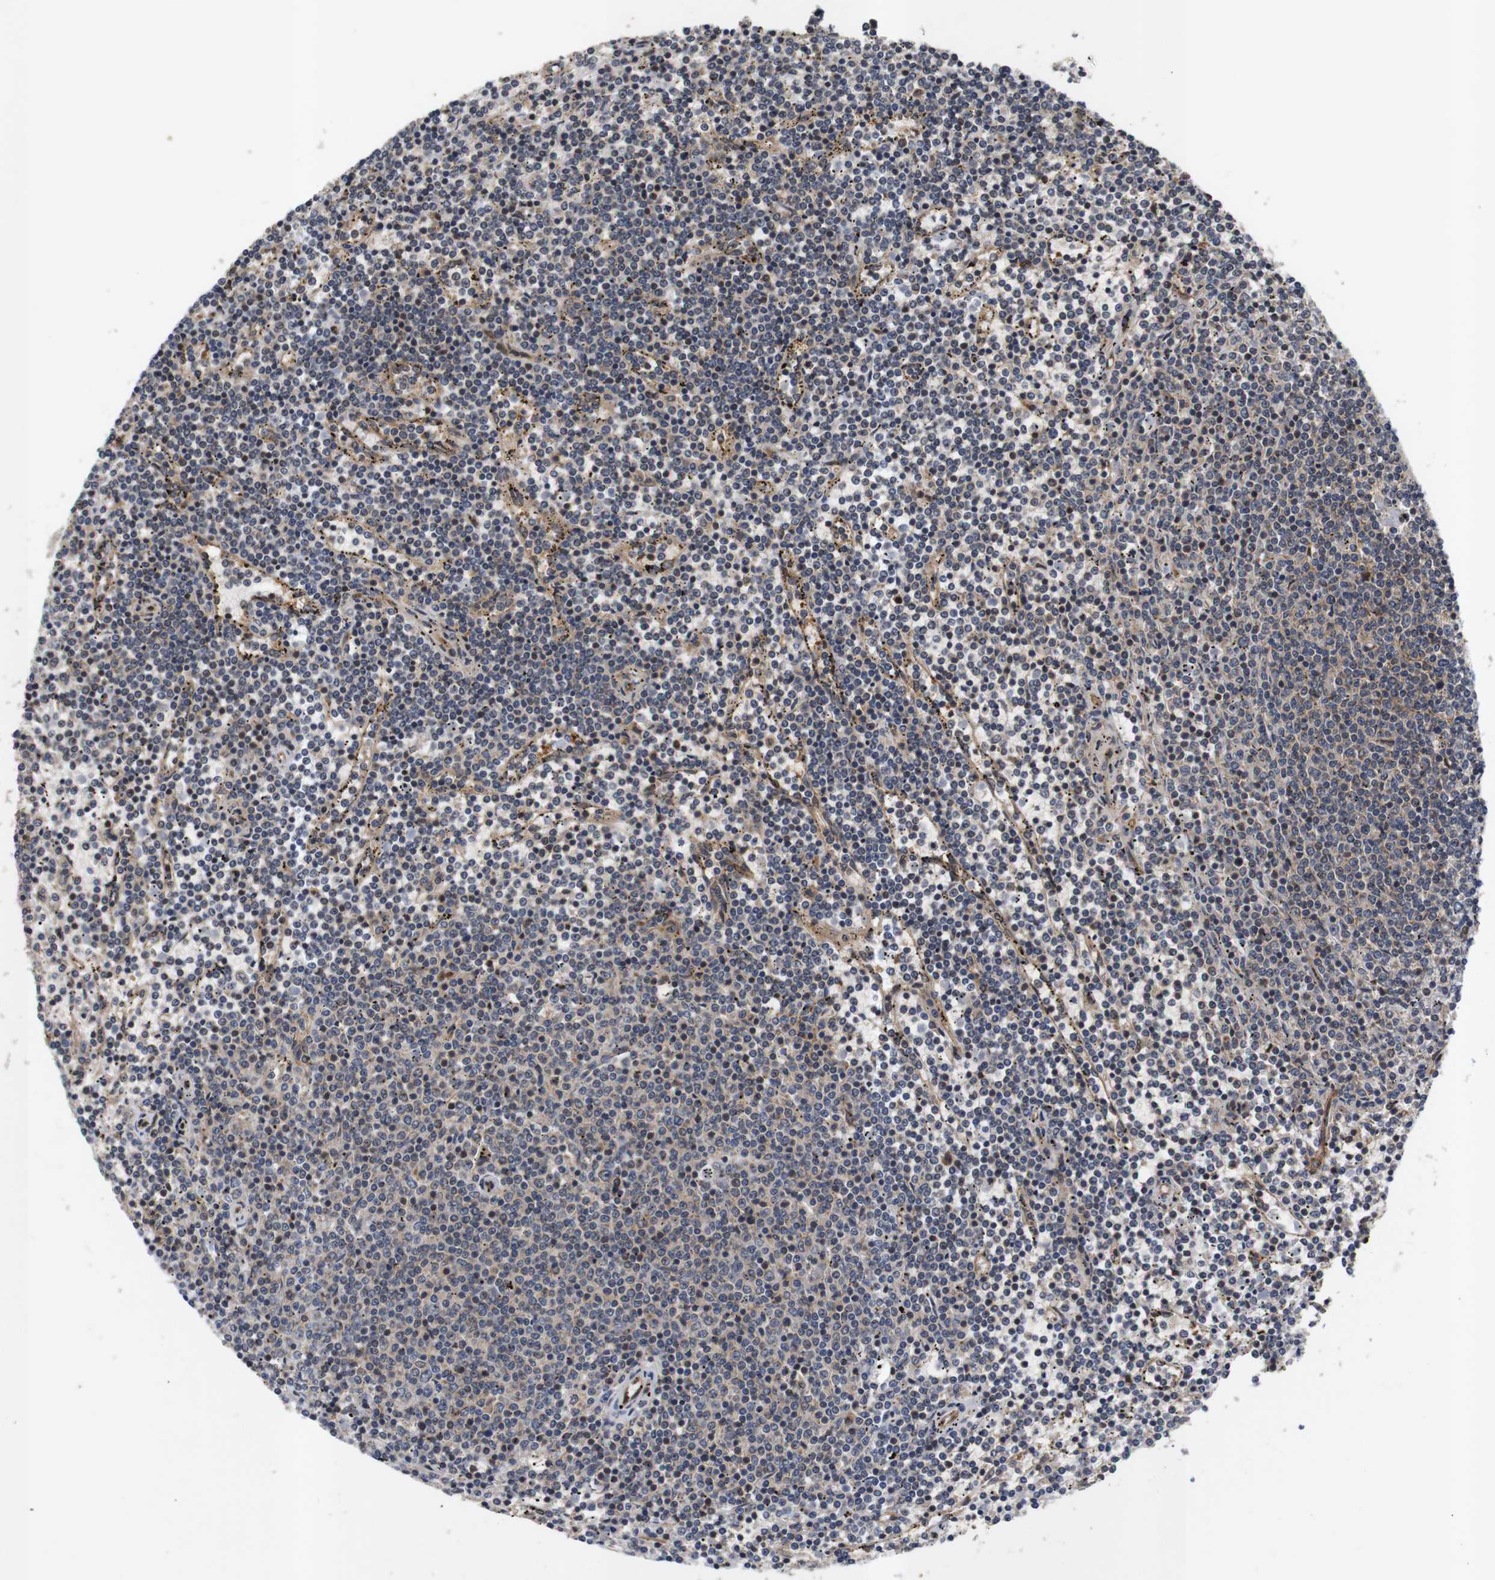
{"staining": {"intensity": "weak", "quantity": "<25%", "location": "cytoplasmic/membranous"}, "tissue": "lymphoma", "cell_type": "Tumor cells", "image_type": "cancer", "snomed": [{"axis": "morphology", "description": "Malignant lymphoma, non-Hodgkin's type, Low grade"}, {"axis": "topography", "description": "Spleen"}], "caption": "Tumor cells are negative for brown protein staining in low-grade malignant lymphoma, non-Hodgkin's type.", "gene": "RIPK1", "patient": {"sex": "female", "age": 50}}